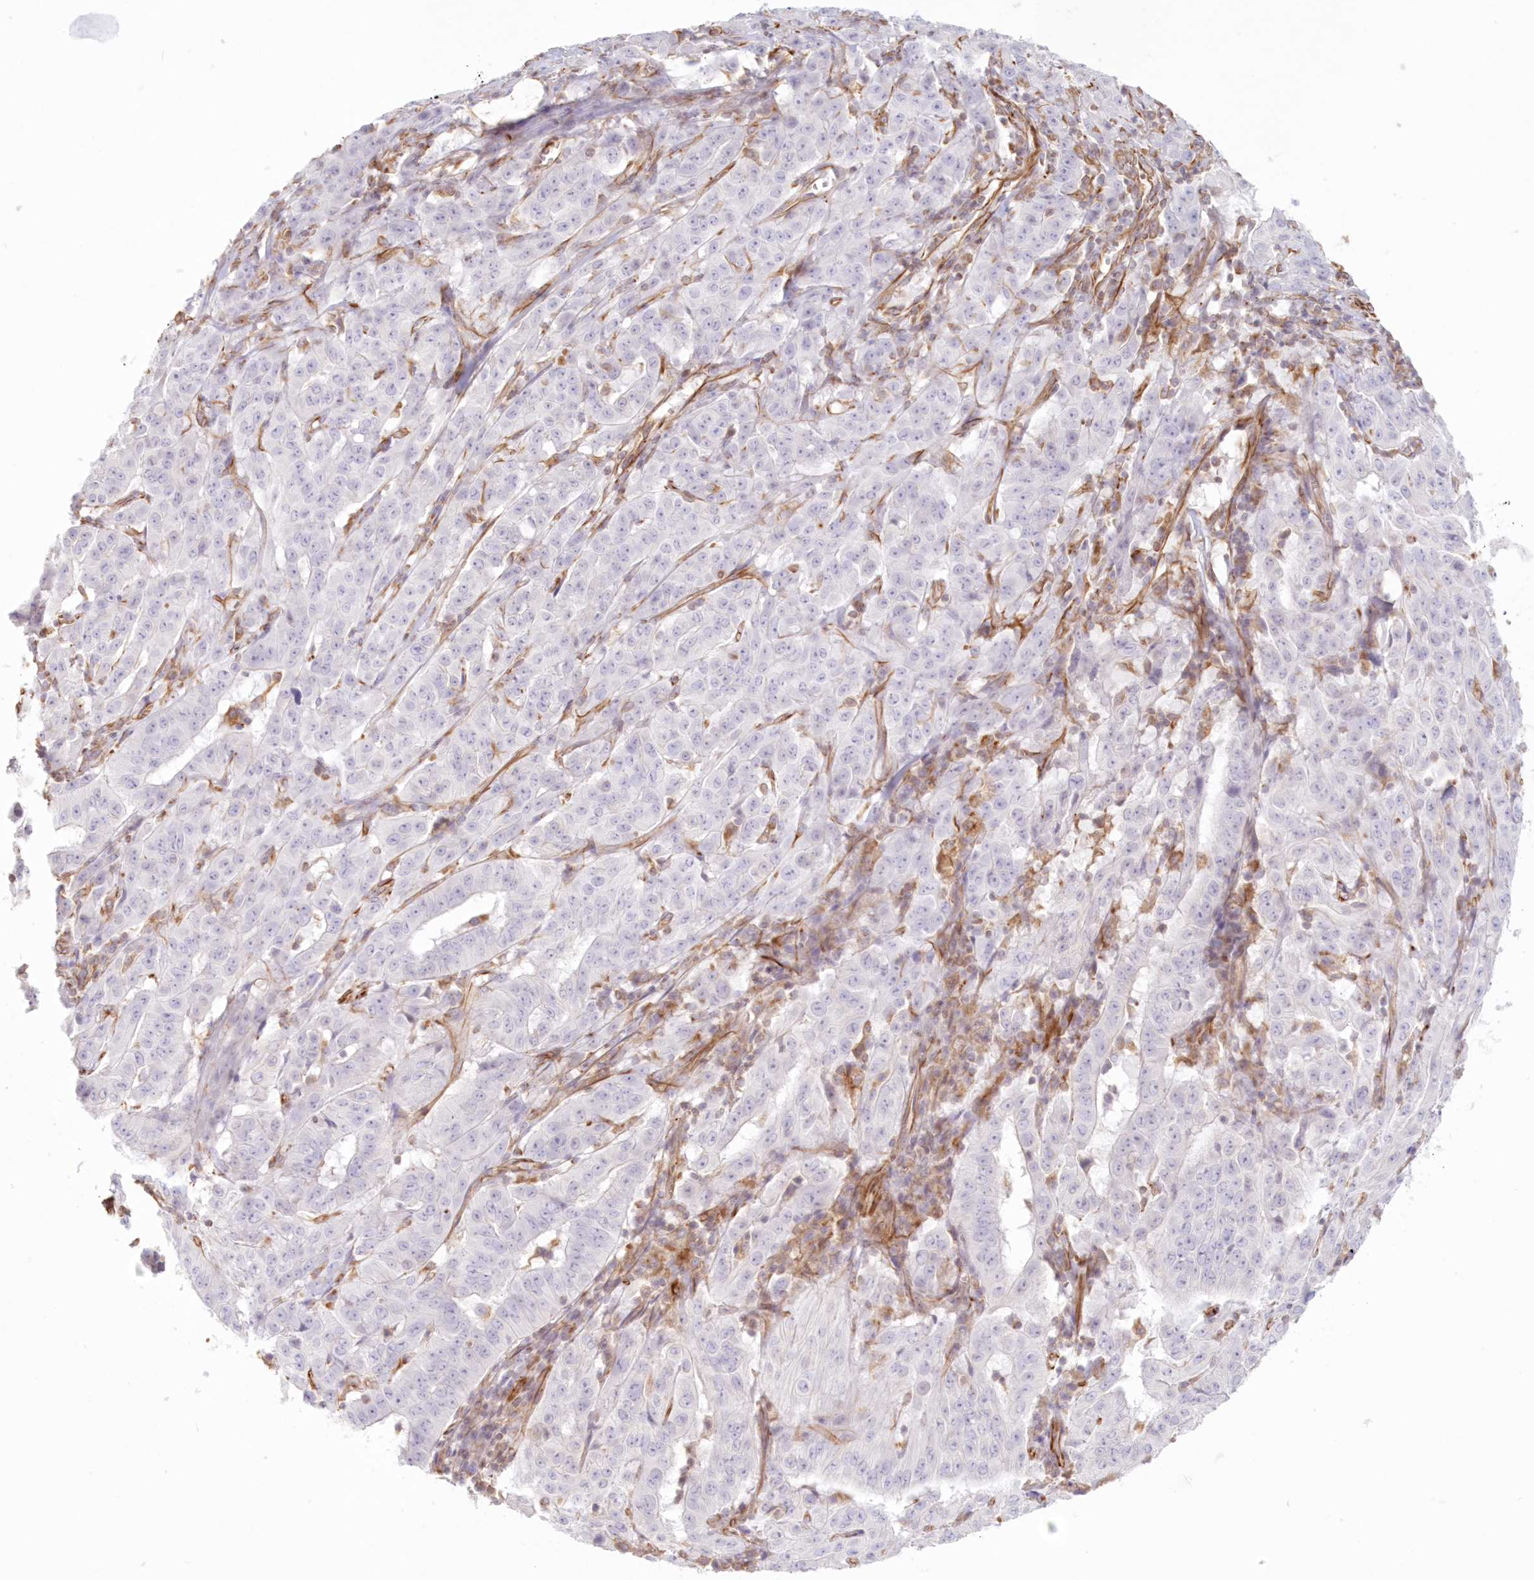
{"staining": {"intensity": "negative", "quantity": "none", "location": "none"}, "tissue": "pancreatic cancer", "cell_type": "Tumor cells", "image_type": "cancer", "snomed": [{"axis": "morphology", "description": "Adenocarcinoma, NOS"}, {"axis": "topography", "description": "Pancreas"}], "caption": "A photomicrograph of human adenocarcinoma (pancreatic) is negative for staining in tumor cells.", "gene": "DMRTB1", "patient": {"sex": "male", "age": 63}}